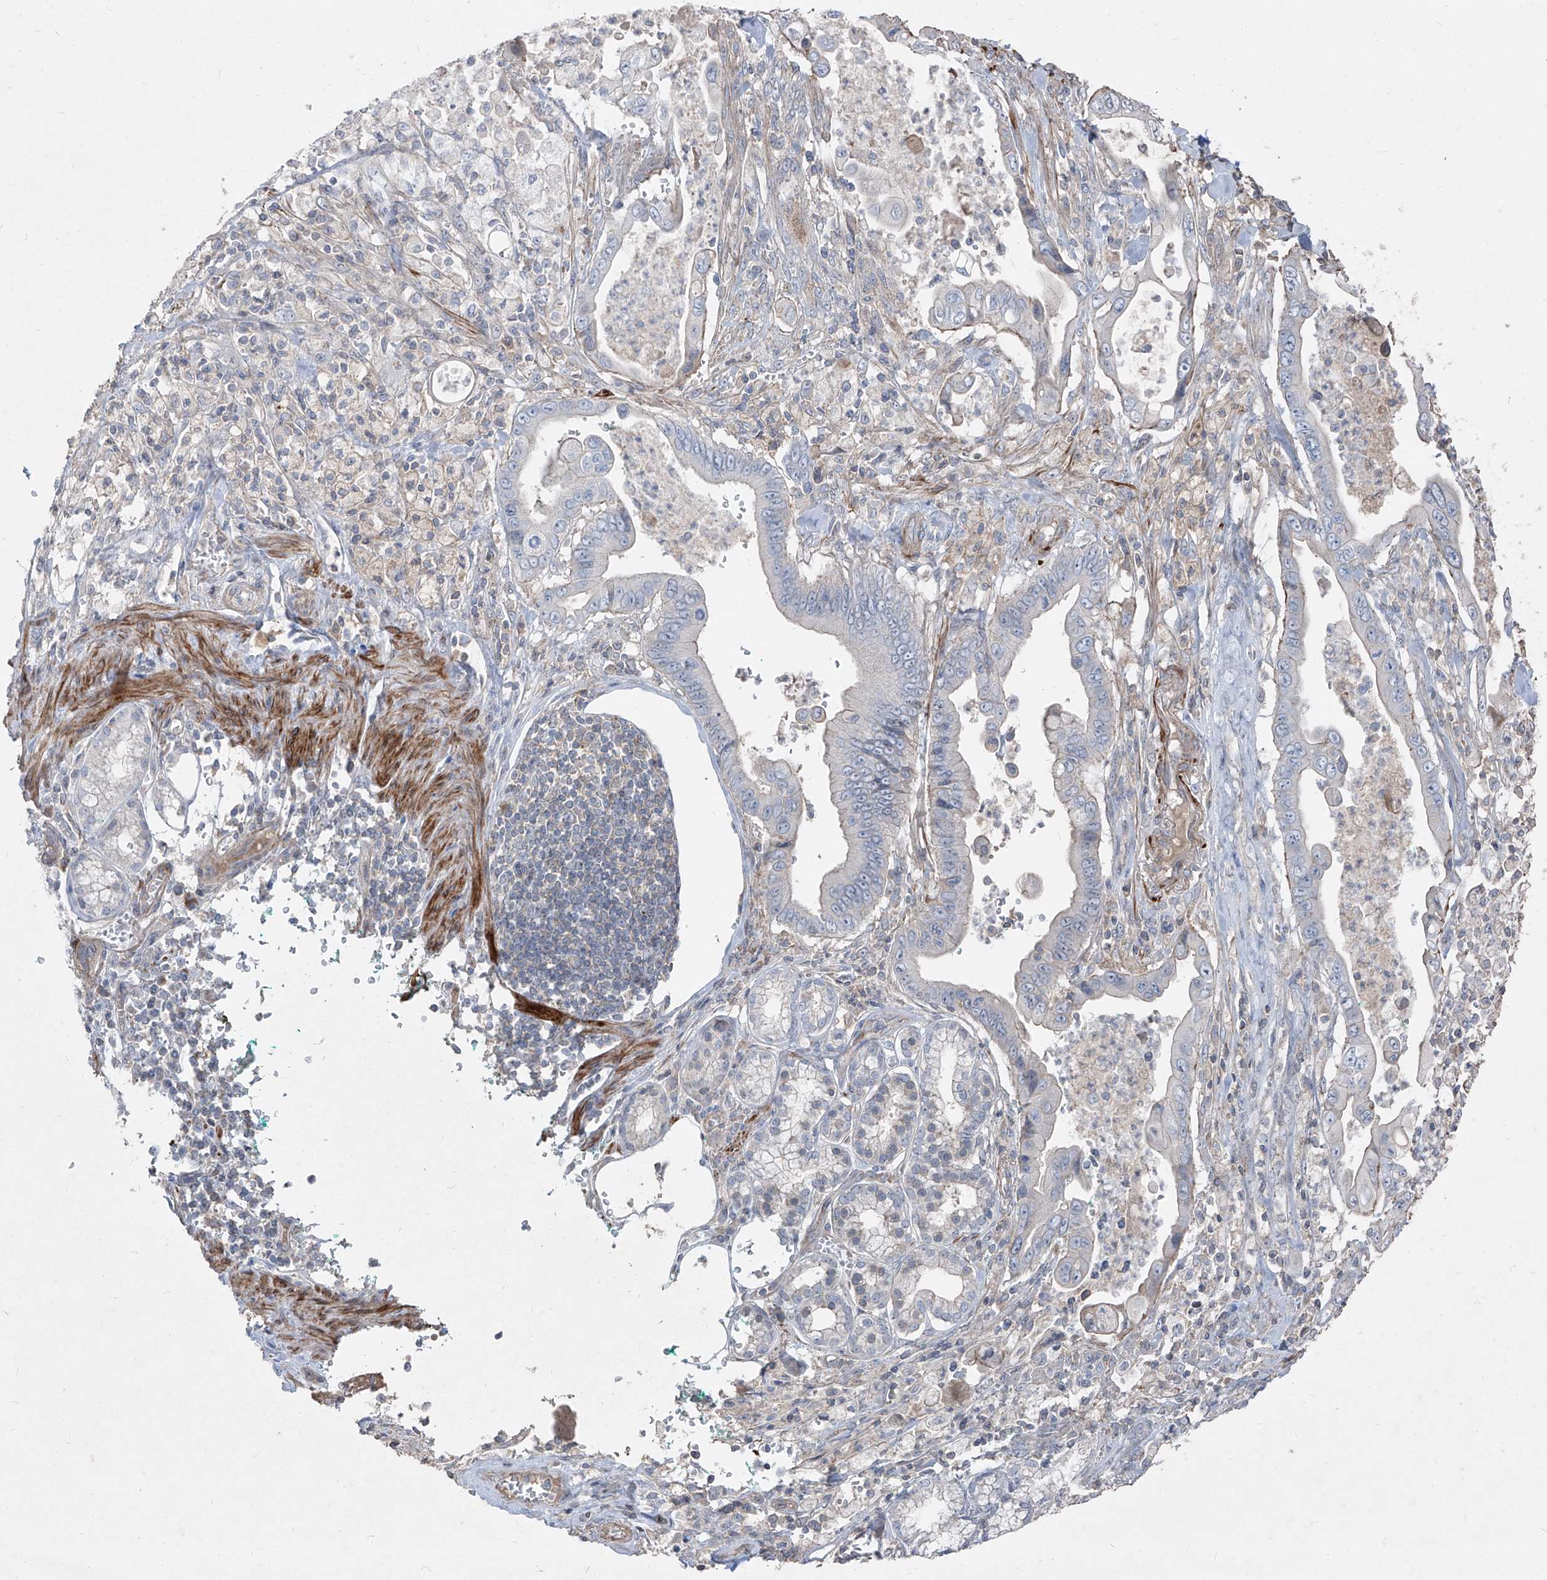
{"staining": {"intensity": "negative", "quantity": "none", "location": "none"}, "tissue": "pancreatic cancer", "cell_type": "Tumor cells", "image_type": "cancer", "snomed": [{"axis": "morphology", "description": "Adenocarcinoma, NOS"}, {"axis": "topography", "description": "Pancreas"}], "caption": "Tumor cells show no significant staining in pancreatic adenocarcinoma. (DAB immunohistochemistry, high magnification).", "gene": "UFD1", "patient": {"sex": "male", "age": 78}}